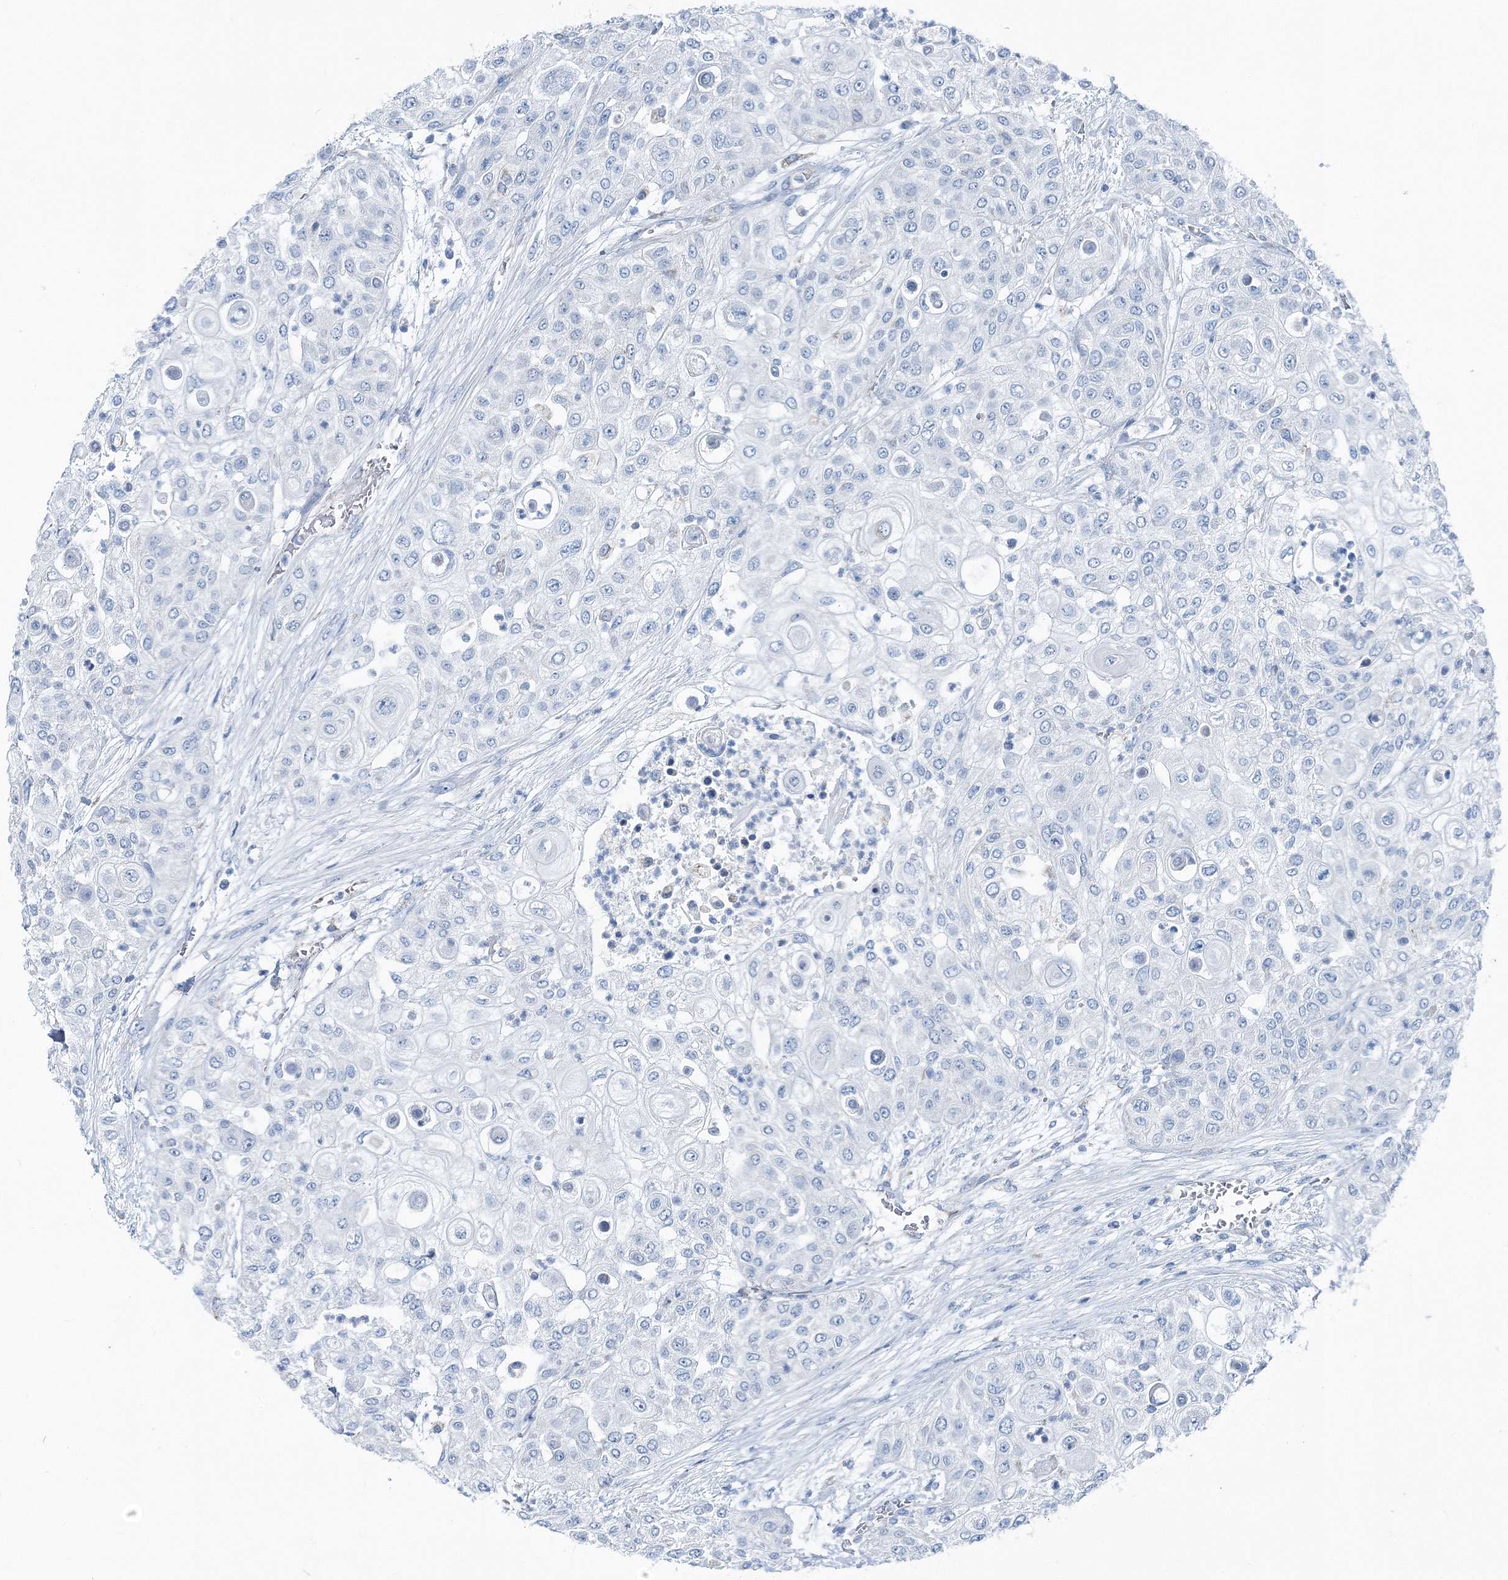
{"staining": {"intensity": "negative", "quantity": "none", "location": "none"}, "tissue": "urothelial cancer", "cell_type": "Tumor cells", "image_type": "cancer", "snomed": [{"axis": "morphology", "description": "Urothelial carcinoma, High grade"}, {"axis": "topography", "description": "Urinary bladder"}], "caption": "Urothelial cancer was stained to show a protein in brown. There is no significant staining in tumor cells.", "gene": "GABARAPL2", "patient": {"sex": "female", "age": 79}}